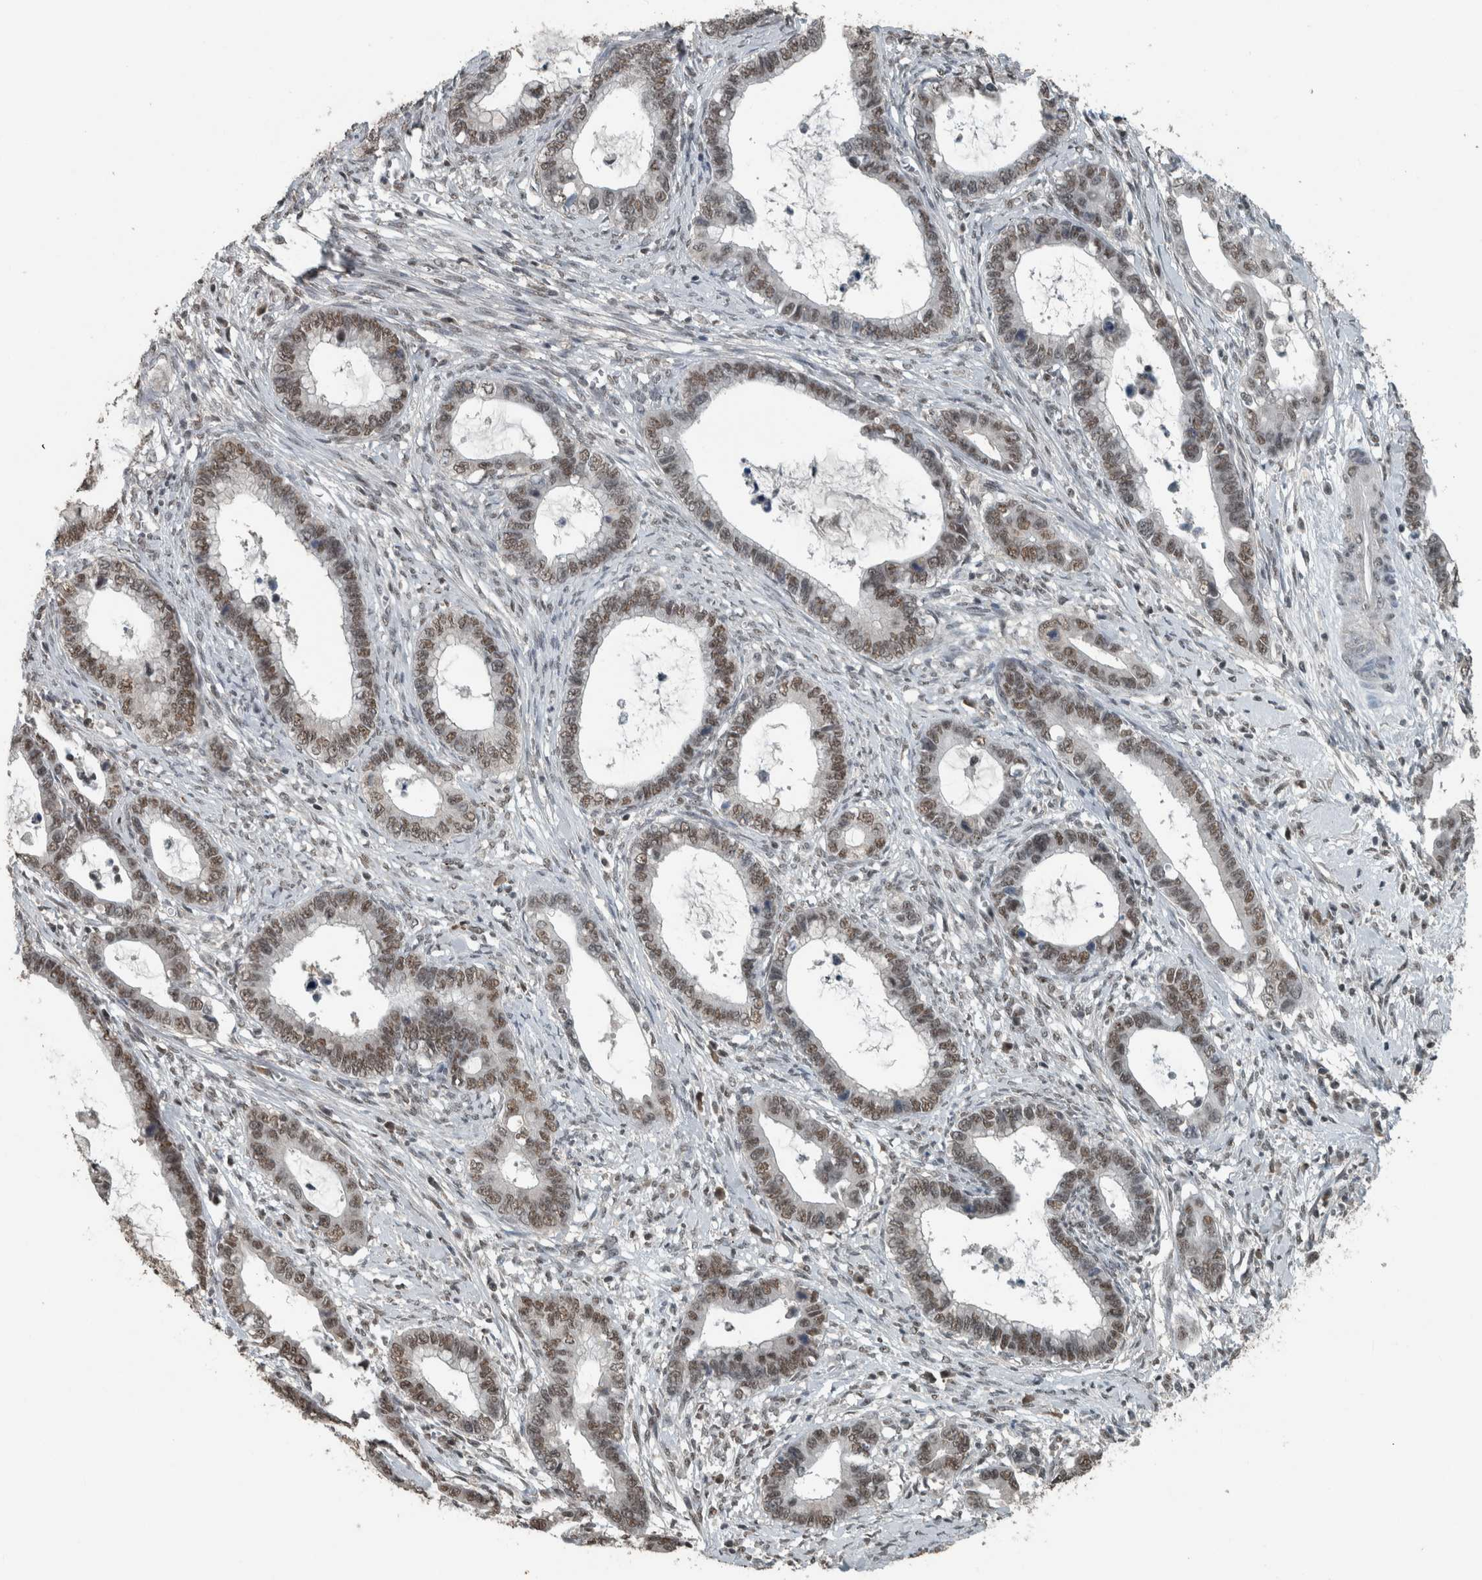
{"staining": {"intensity": "moderate", "quantity": ">75%", "location": "nuclear"}, "tissue": "cervical cancer", "cell_type": "Tumor cells", "image_type": "cancer", "snomed": [{"axis": "morphology", "description": "Adenocarcinoma, NOS"}, {"axis": "topography", "description": "Cervix"}], "caption": "Protein analysis of adenocarcinoma (cervical) tissue displays moderate nuclear expression in approximately >75% of tumor cells.", "gene": "ZNF24", "patient": {"sex": "female", "age": 44}}